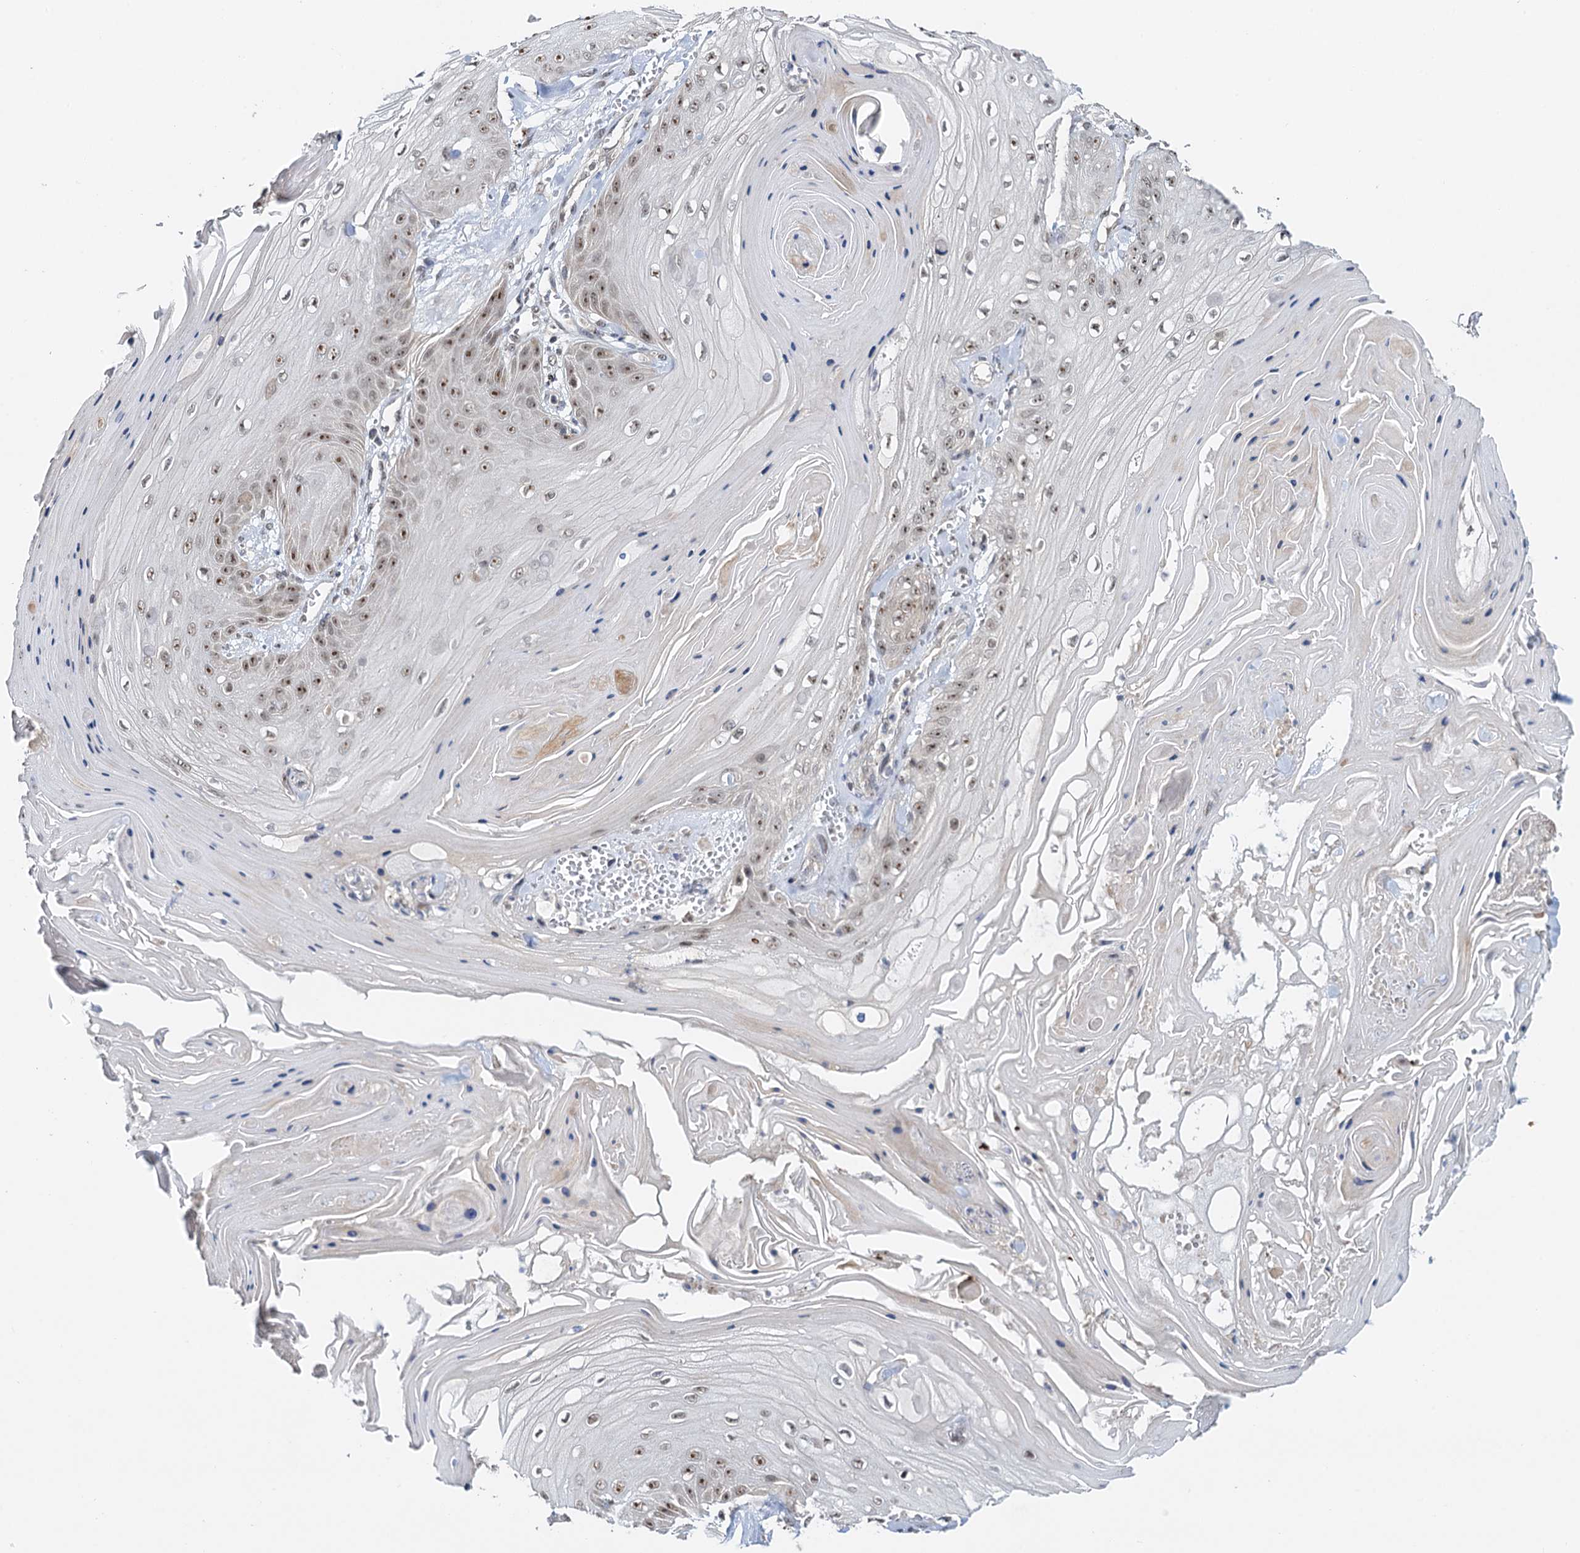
{"staining": {"intensity": "moderate", "quantity": ">75%", "location": "nuclear"}, "tissue": "skin cancer", "cell_type": "Tumor cells", "image_type": "cancer", "snomed": [{"axis": "morphology", "description": "Squamous cell carcinoma, NOS"}, {"axis": "topography", "description": "Skin"}], "caption": "High-magnification brightfield microscopy of skin squamous cell carcinoma stained with DAB (3,3'-diaminobenzidine) (brown) and counterstained with hematoxylin (blue). tumor cells exhibit moderate nuclear expression is identified in approximately>75% of cells.", "gene": "NAT10", "patient": {"sex": "male", "age": 74}}